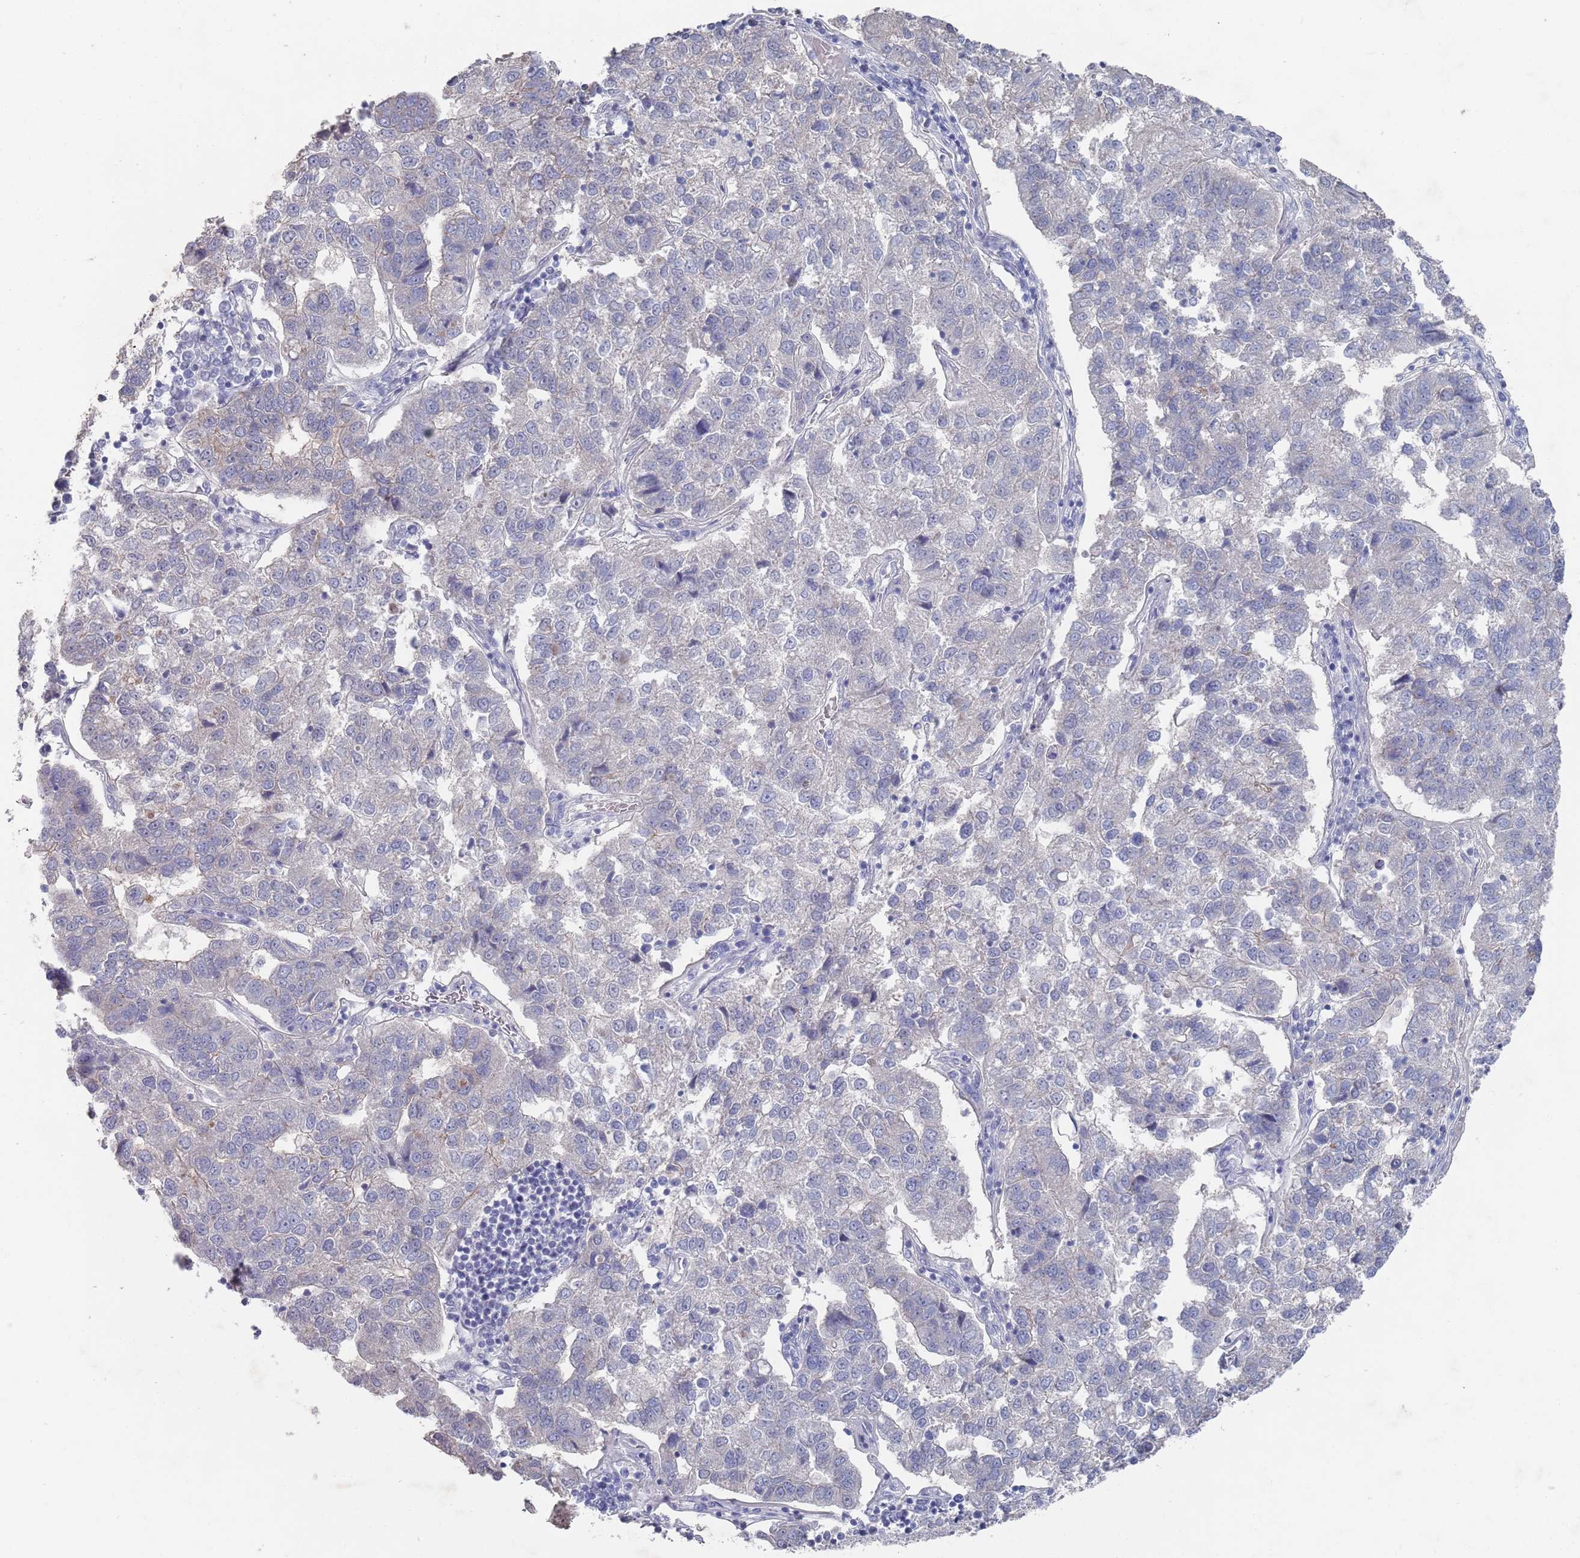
{"staining": {"intensity": "negative", "quantity": "none", "location": "none"}, "tissue": "pancreatic cancer", "cell_type": "Tumor cells", "image_type": "cancer", "snomed": [{"axis": "morphology", "description": "Adenocarcinoma, NOS"}, {"axis": "topography", "description": "Pancreas"}], "caption": "High power microscopy image of an immunohistochemistry (IHC) micrograph of adenocarcinoma (pancreatic), revealing no significant expression in tumor cells. The staining was performed using DAB (3,3'-diaminobenzidine) to visualize the protein expression in brown, while the nuclei were stained in blue with hematoxylin (Magnification: 20x).", "gene": "PROM2", "patient": {"sex": "female", "age": 61}}